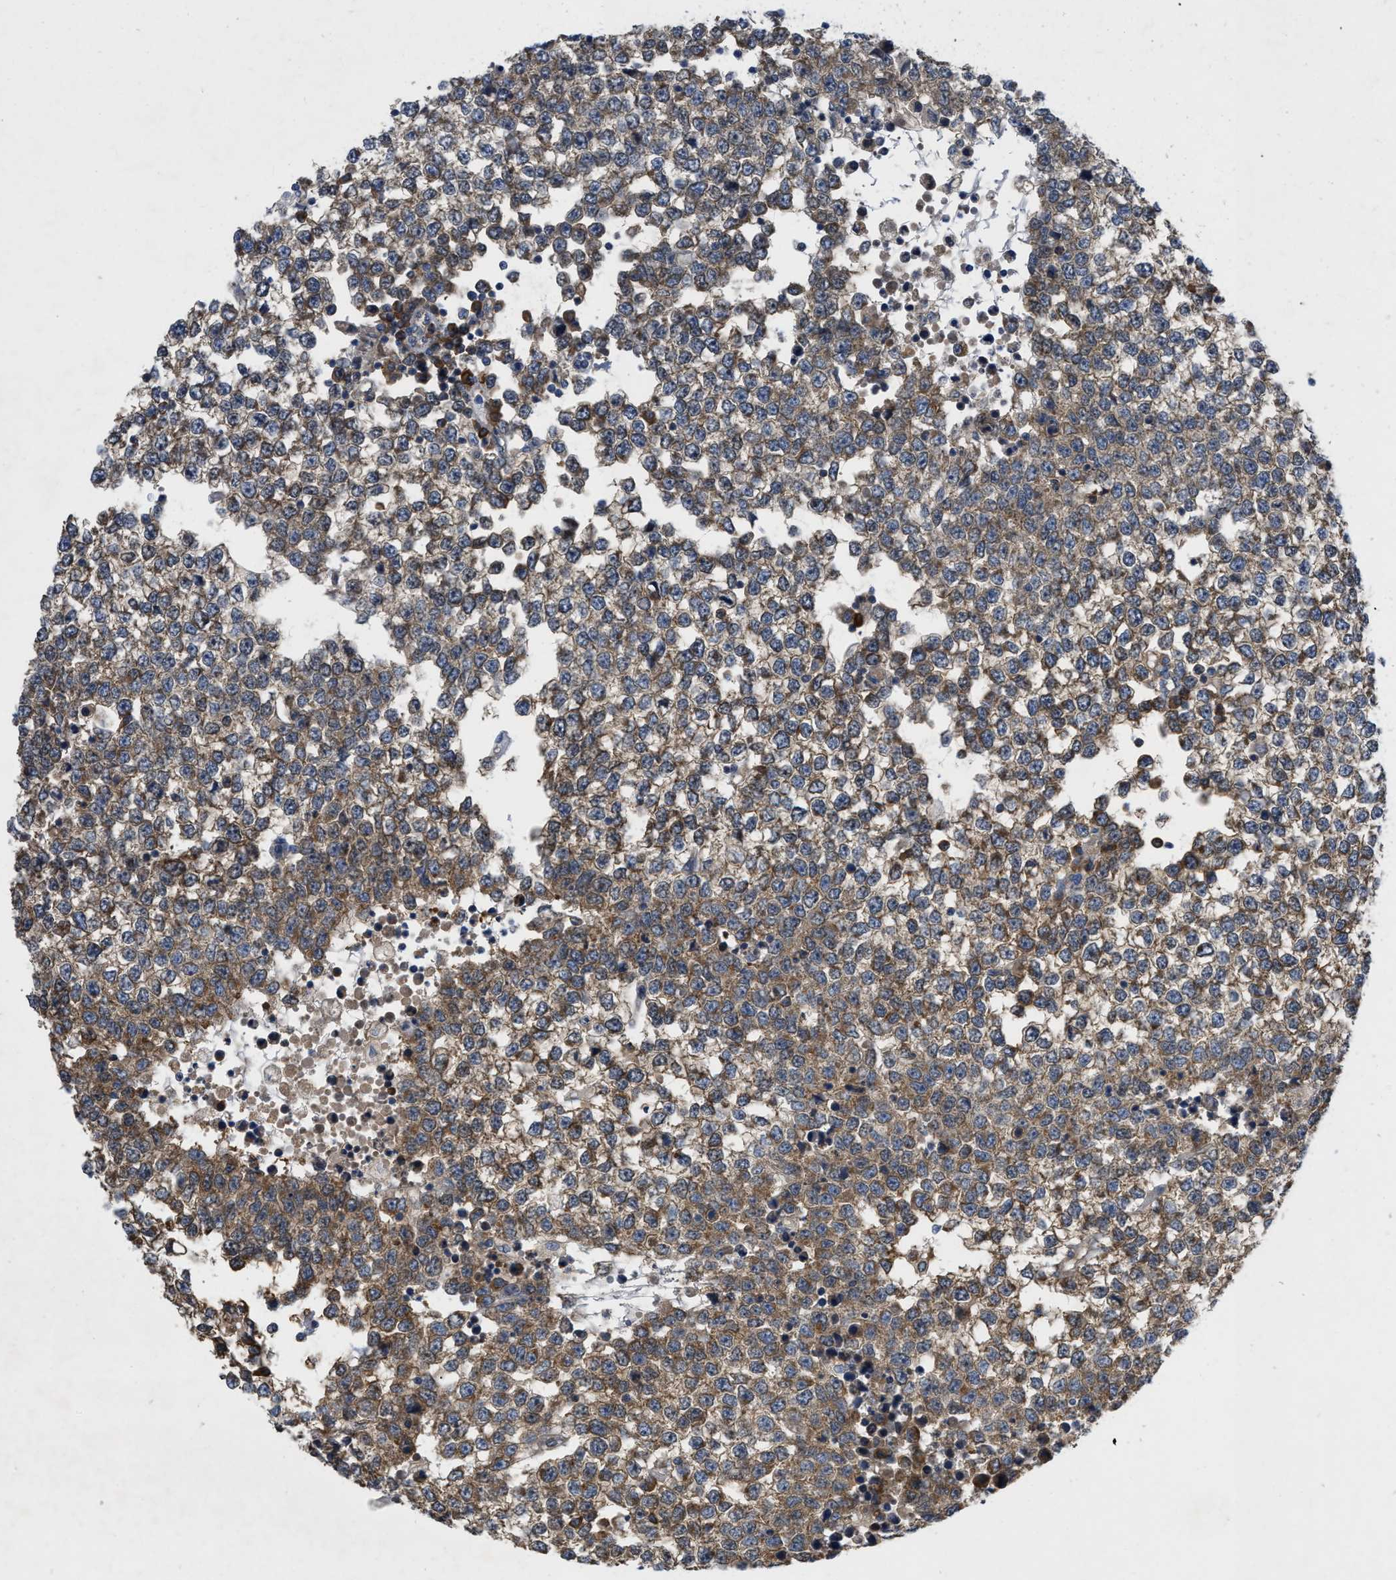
{"staining": {"intensity": "moderate", "quantity": ">75%", "location": "cytoplasmic/membranous"}, "tissue": "testis cancer", "cell_type": "Tumor cells", "image_type": "cancer", "snomed": [{"axis": "morphology", "description": "Seminoma, NOS"}, {"axis": "topography", "description": "Testis"}], "caption": "IHC of human seminoma (testis) reveals medium levels of moderate cytoplasmic/membranous positivity in approximately >75% of tumor cells. The protein is shown in brown color, while the nuclei are stained blue.", "gene": "TMEM131", "patient": {"sex": "male", "age": 65}}